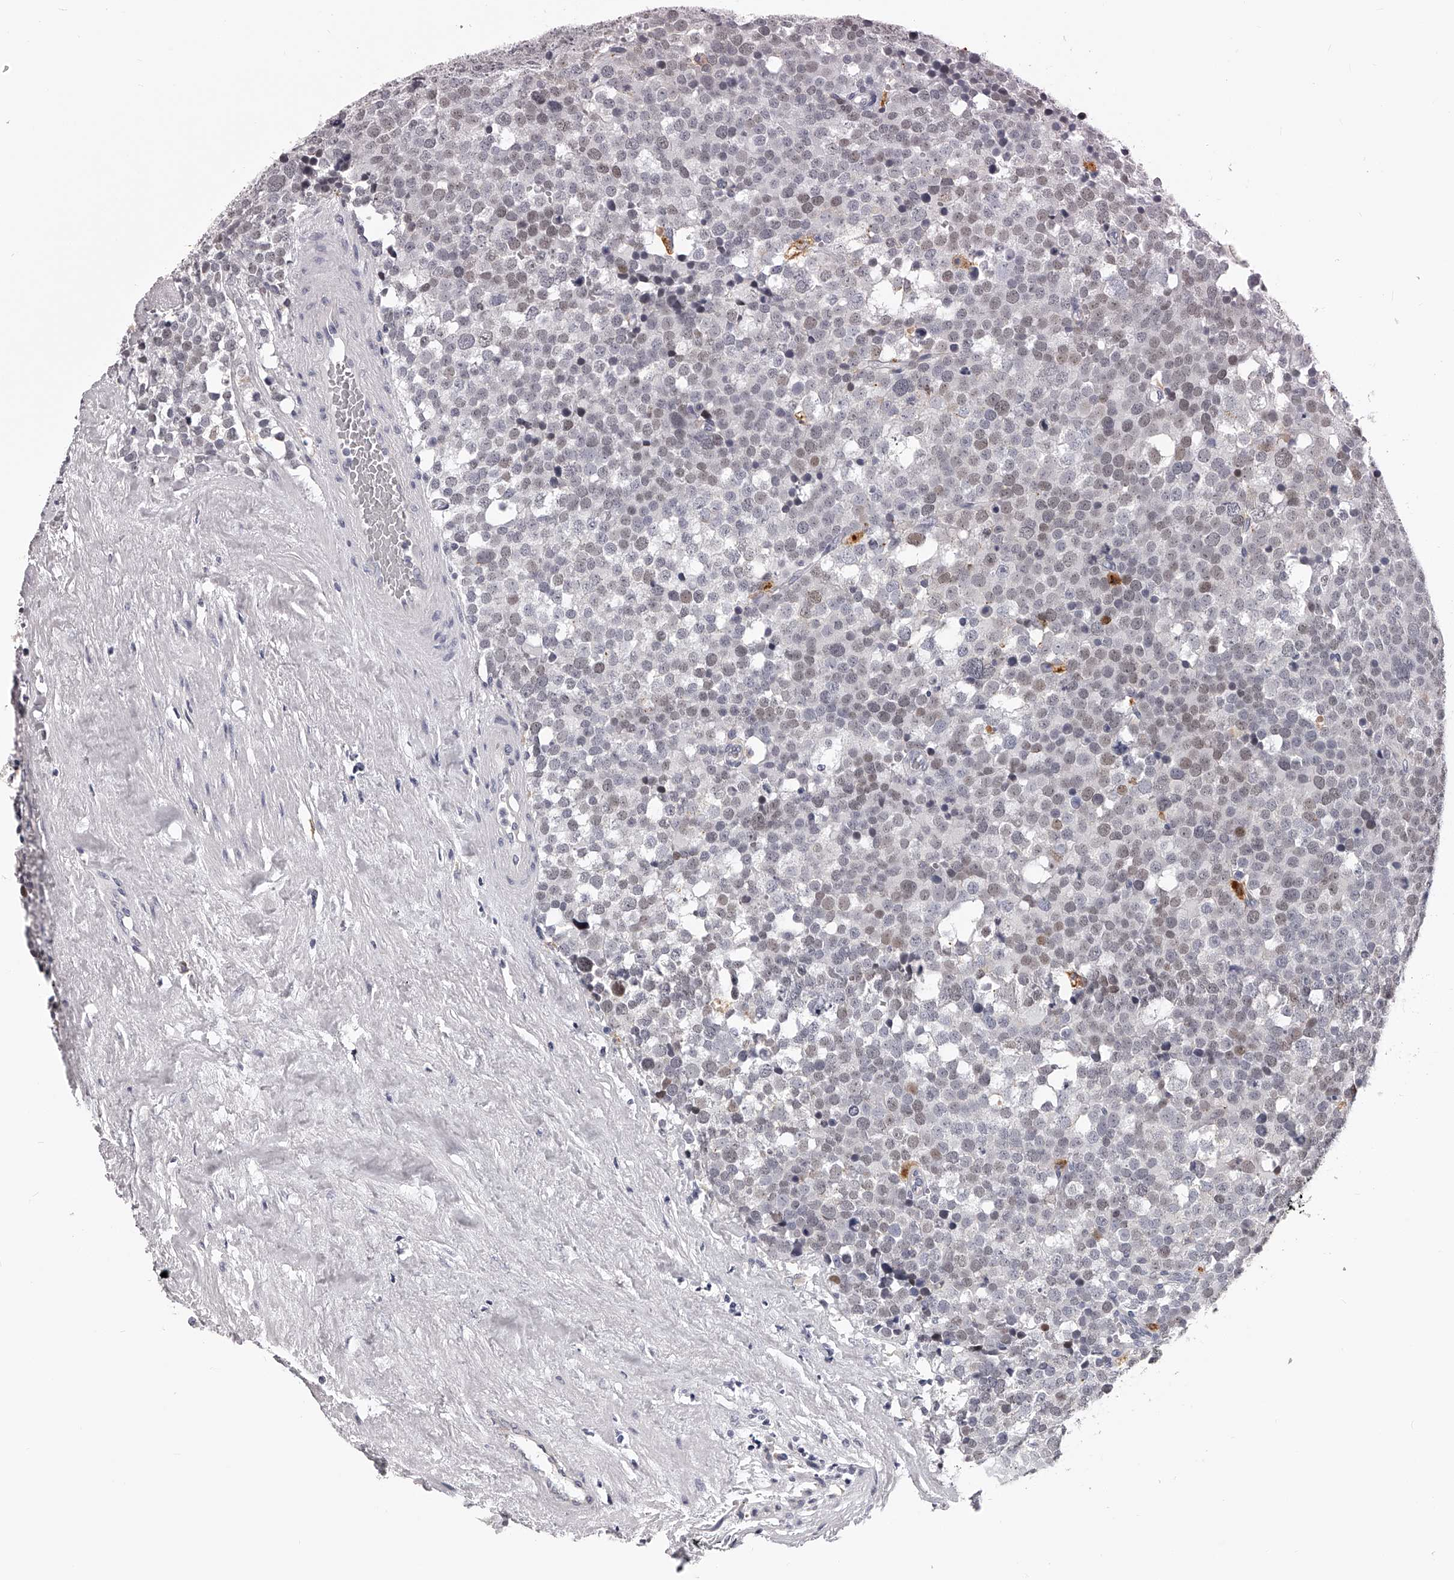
{"staining": {"intensity": "moderate", "quantity": "<25%", "location": "nuclear"}, "tissue": "testis cancer", "cell_type": "Tumor cells", "image_type": "cancer", "snomed": [{"axis": "morphology", "description": "Seminoma, NOS"}, {"axis": "topography", "description": "Testis"}], "caption": "The micrograph shows a brown stain indicating the presence of a protein in the nuclear of tumor cells in testis cancer (seminoma).", "gene": "DMRT1", "patient": {"sex": "male", "age": 71}}